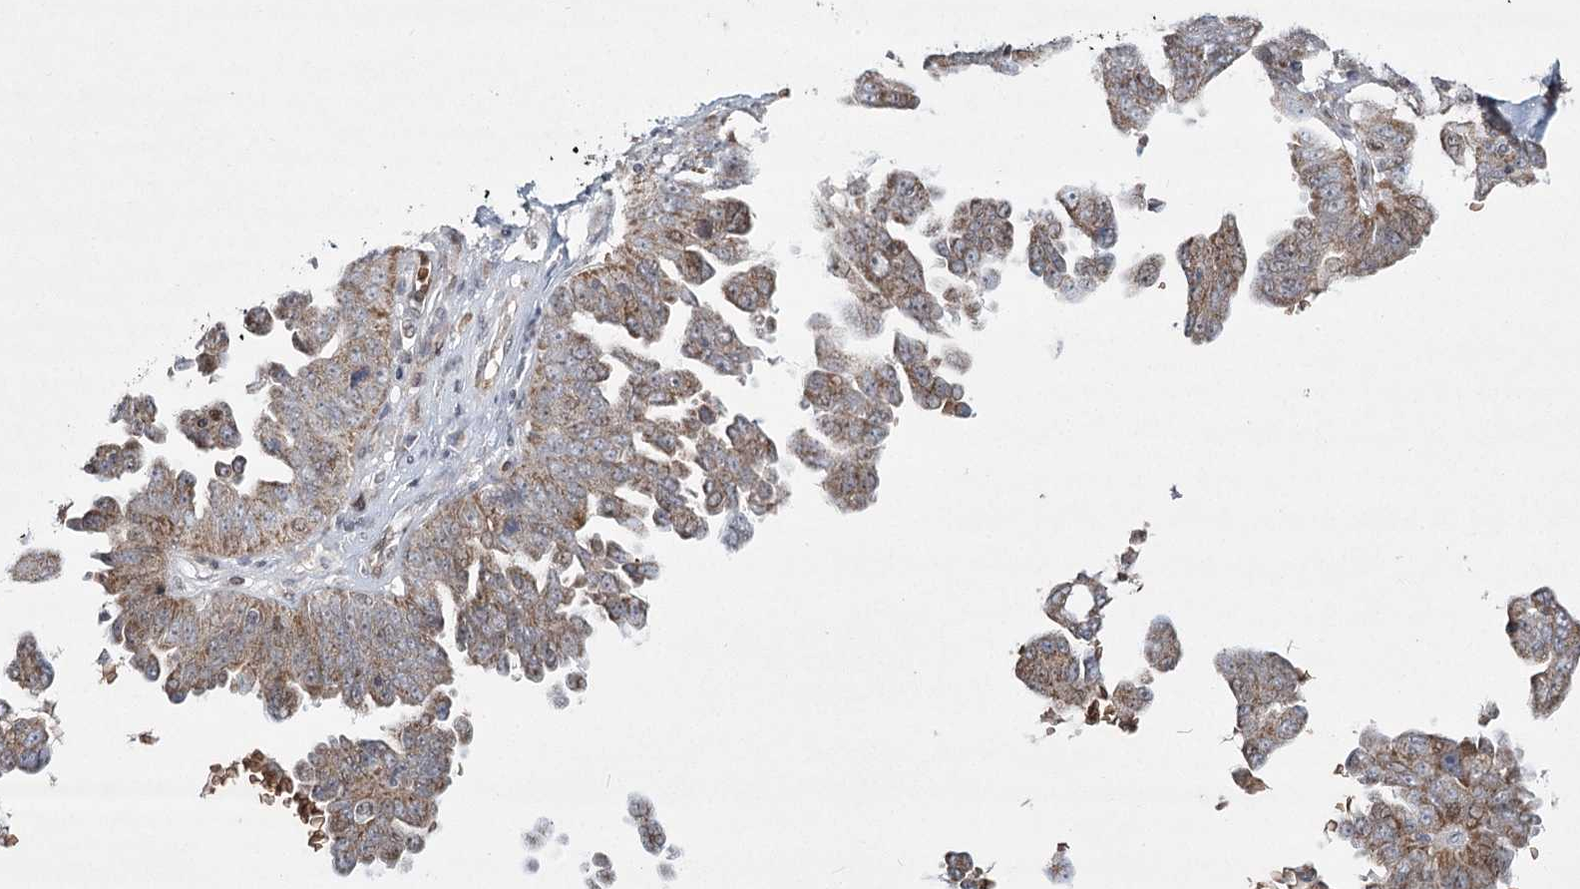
{"staining": {"intensity": "moderate", "quantity": ">75%", "location": "cytoplasmic/membranous"}, "tissue": "ovarian cancer", "cell_type": "Tumor cells", "image_type": "cancer", "snomed": [{"axis": "morphology", "description": "Carcinoma, endometroid"}, {"axis": "topography", "description": "Ovary"}], "caption": "Immunohistochemistry of ovarian cancer exhibits medium levels of moderate cytoplasmic/membranous expression in about >75% of tumor cells. (Brightfield microscopy of DAB IHC at high magnification).", "gene": "NSMCE4A", "patient": {"sex": "female", "age": 62}}